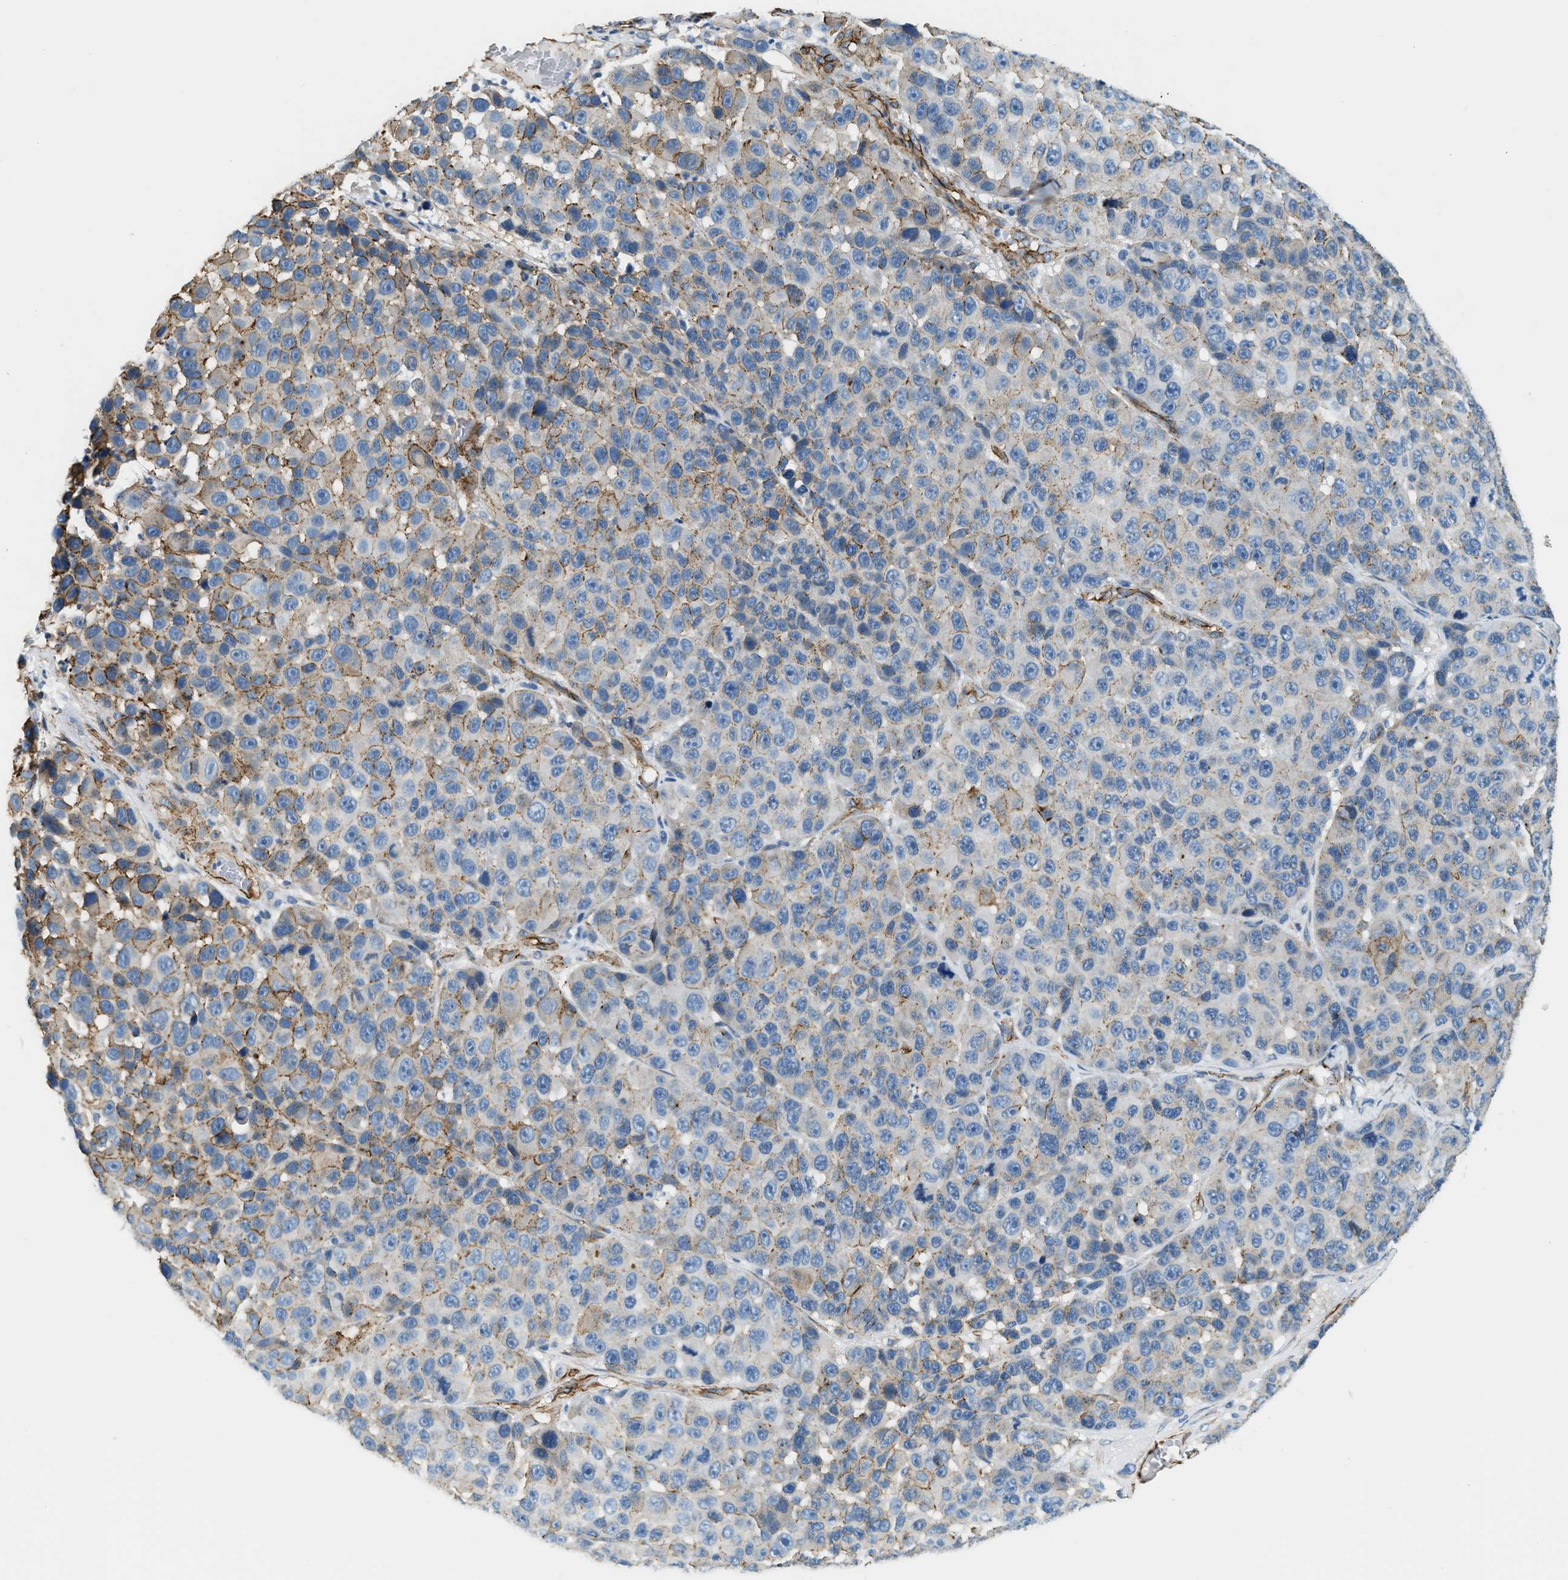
{"staining": {"intensity": "moderate", "quantity": "<25%", "location": "cytoplasmic/membranous"}, "tissue": "melanoma", "cell_type": "Tumor cells", "image_type": "cancer", "snomed": [{"axis": "morphology", "description": "Malignant melanoma, NOS"}, {"axis": "topography", "description": "Skin"}], "caption": "Protein expression analysis of malignant melanoma demonstrates moderate cytoplasmic/membranous staining in about <25% of tumor cells.", "gene": "TMEM43", "patient": {"sex": "male", "age": 53}}